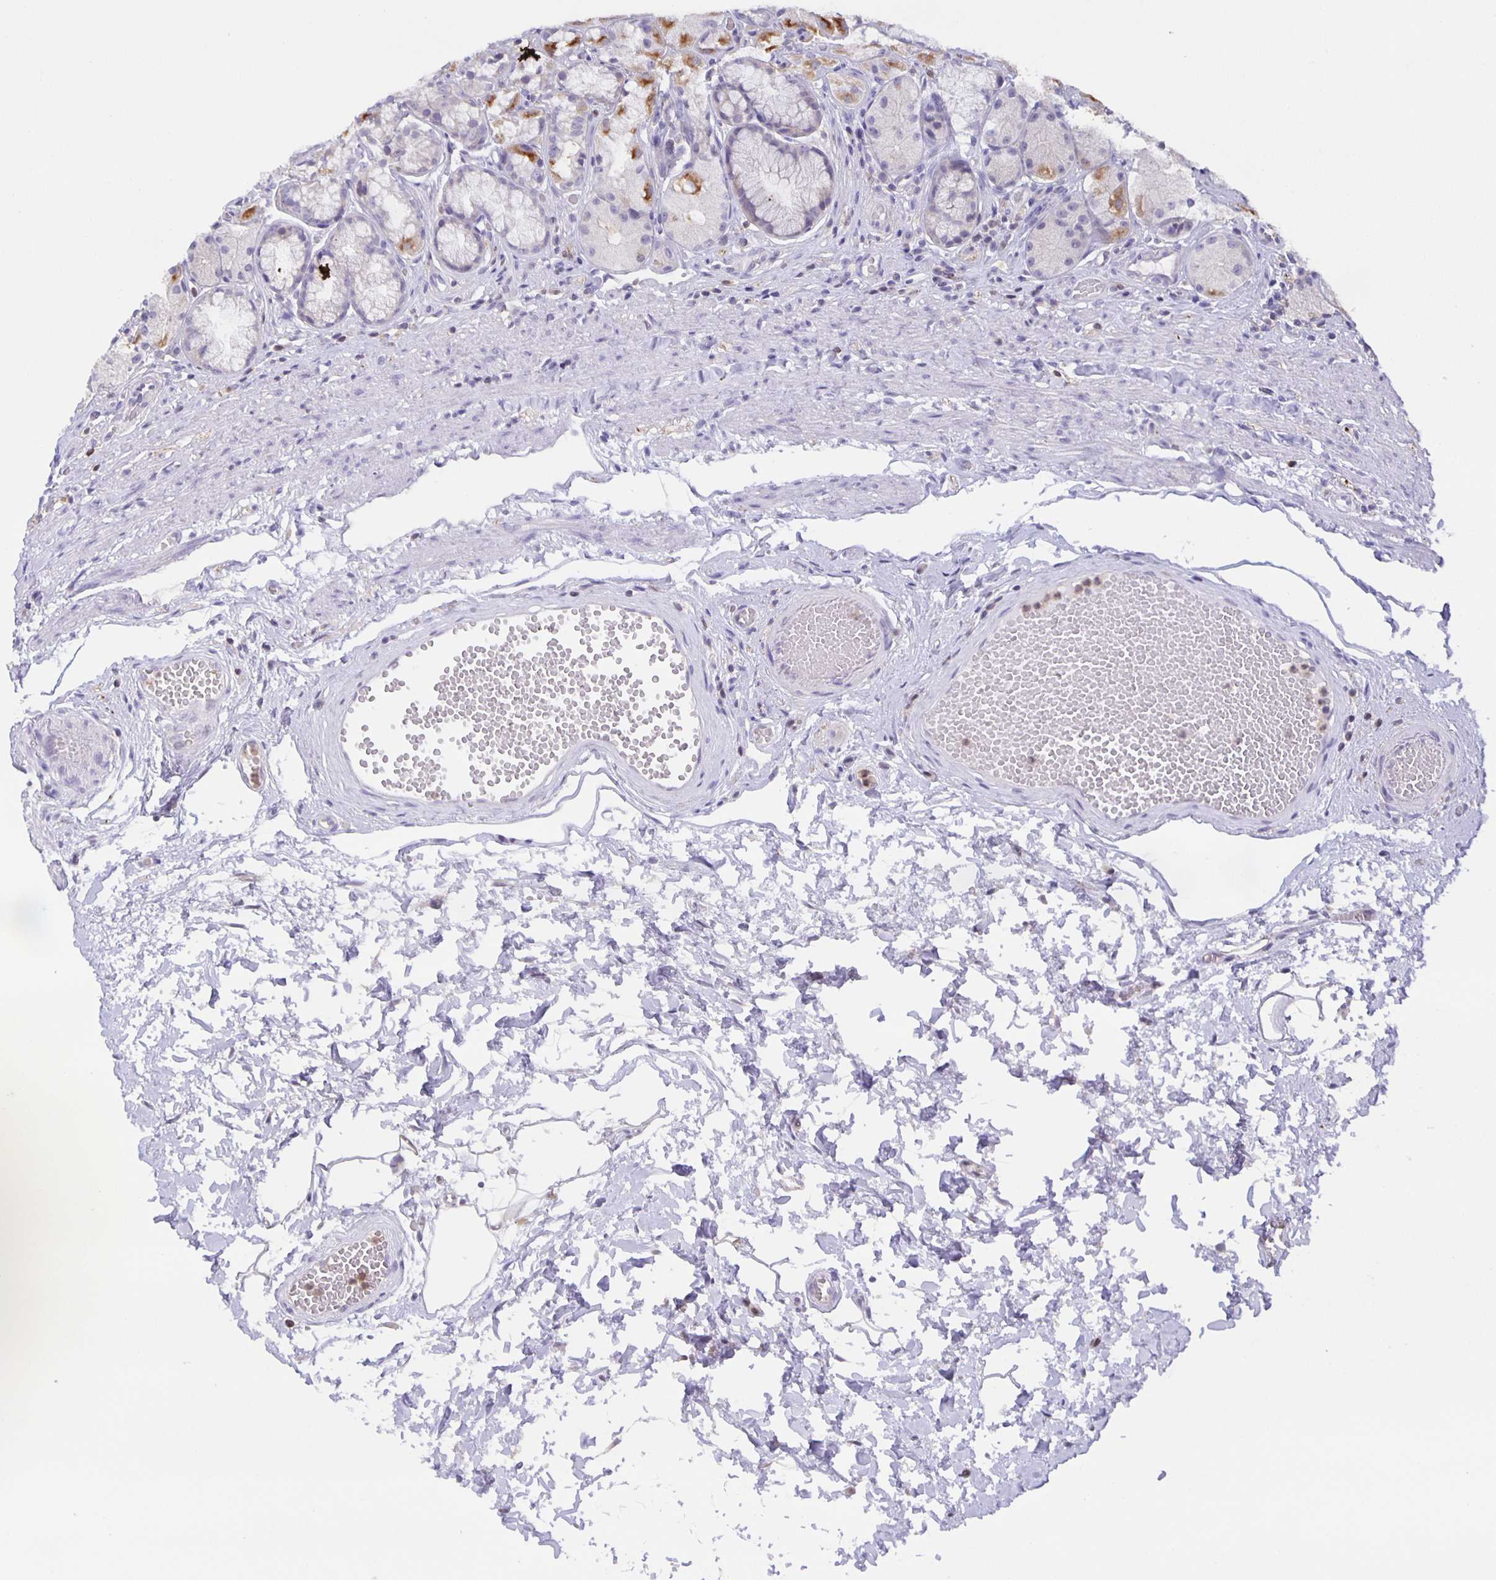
{"staining": {"intensity": "moderate", "quantity": "<25%", "location": "cytoplasmic/membranous"}, "tissue": "stomach", "cell_type": "Glandular cells", "image_type": "normal", "snomed": [{"axis": "morphology", "description": "Normal tissue, NOS"}, {"axis": "topography", "description": "Stomach"}], "caption": "Glandular cells demonstrate low levels of moderate cytoplasmic/membranous expression in approximately <25% of cells in unremarkable stomach.", "gene": "MARCHF6", "patient": {"sex": "male", "age": 70}}